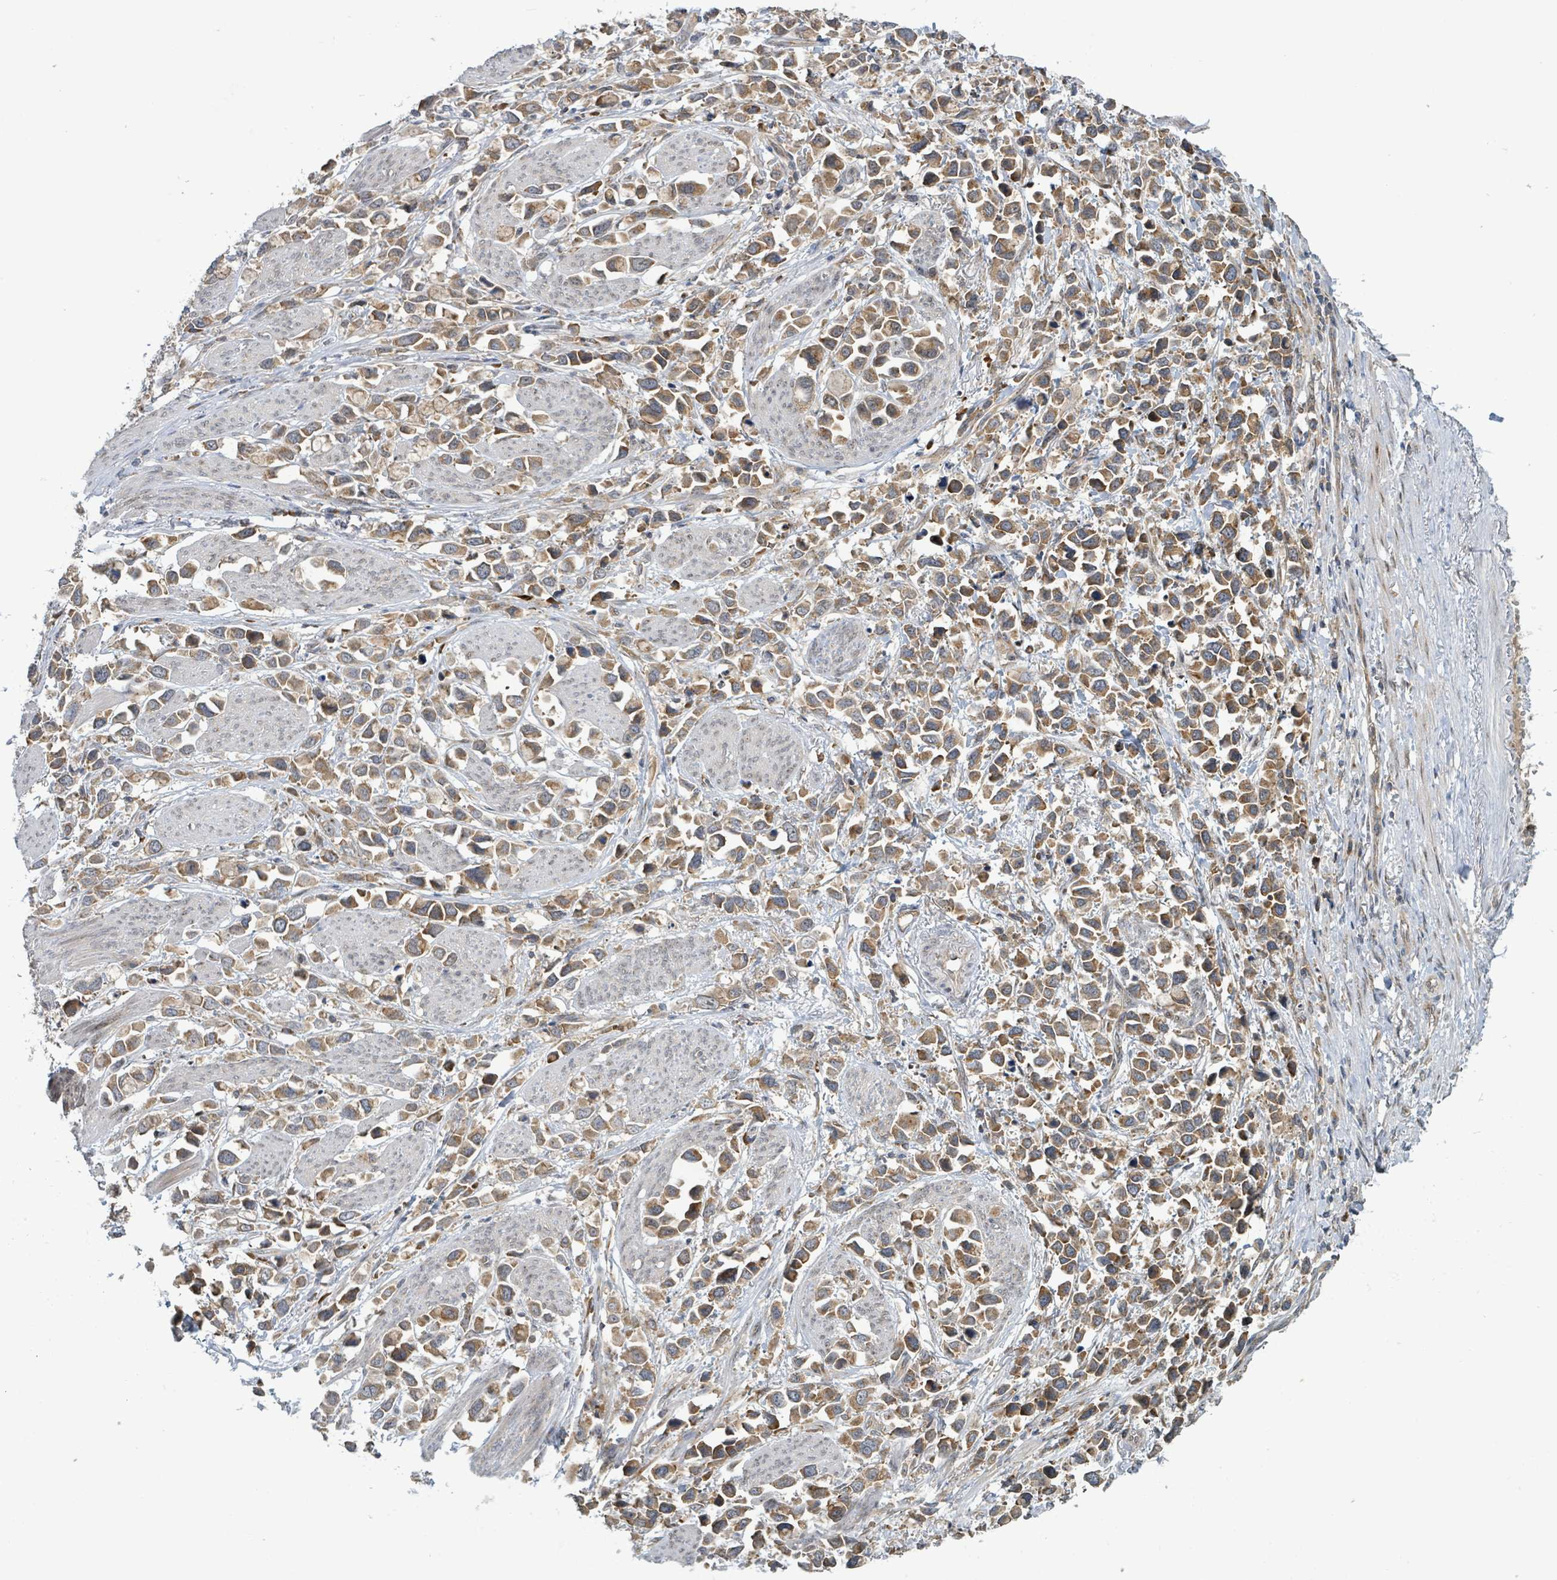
{"staining": {"intensity": "moderate", "quantity": ">75%", "location": "cytoplasmic/membranous"}, "tissue": "stomach cancer", "cell_type": "Tumor cells", "image_type": "cancer", "snomed": [{"axis": "morphology", "description": "Adenocarcinoma, NOS"}, {"axis": "topography", "description": "Stomach"}], "caption": "Protein staining of adenocarcinoma (stomach) tissue shows moderate cytoplasmic/membranous expression in about >75% of tumor cells. The staining was performed using DAB, with brown indicating positive protein expression. Nuclei are stained blue with hematoxylin.", "gene": "OR51E1", "patient": {"sex": "female", "age": 81}}